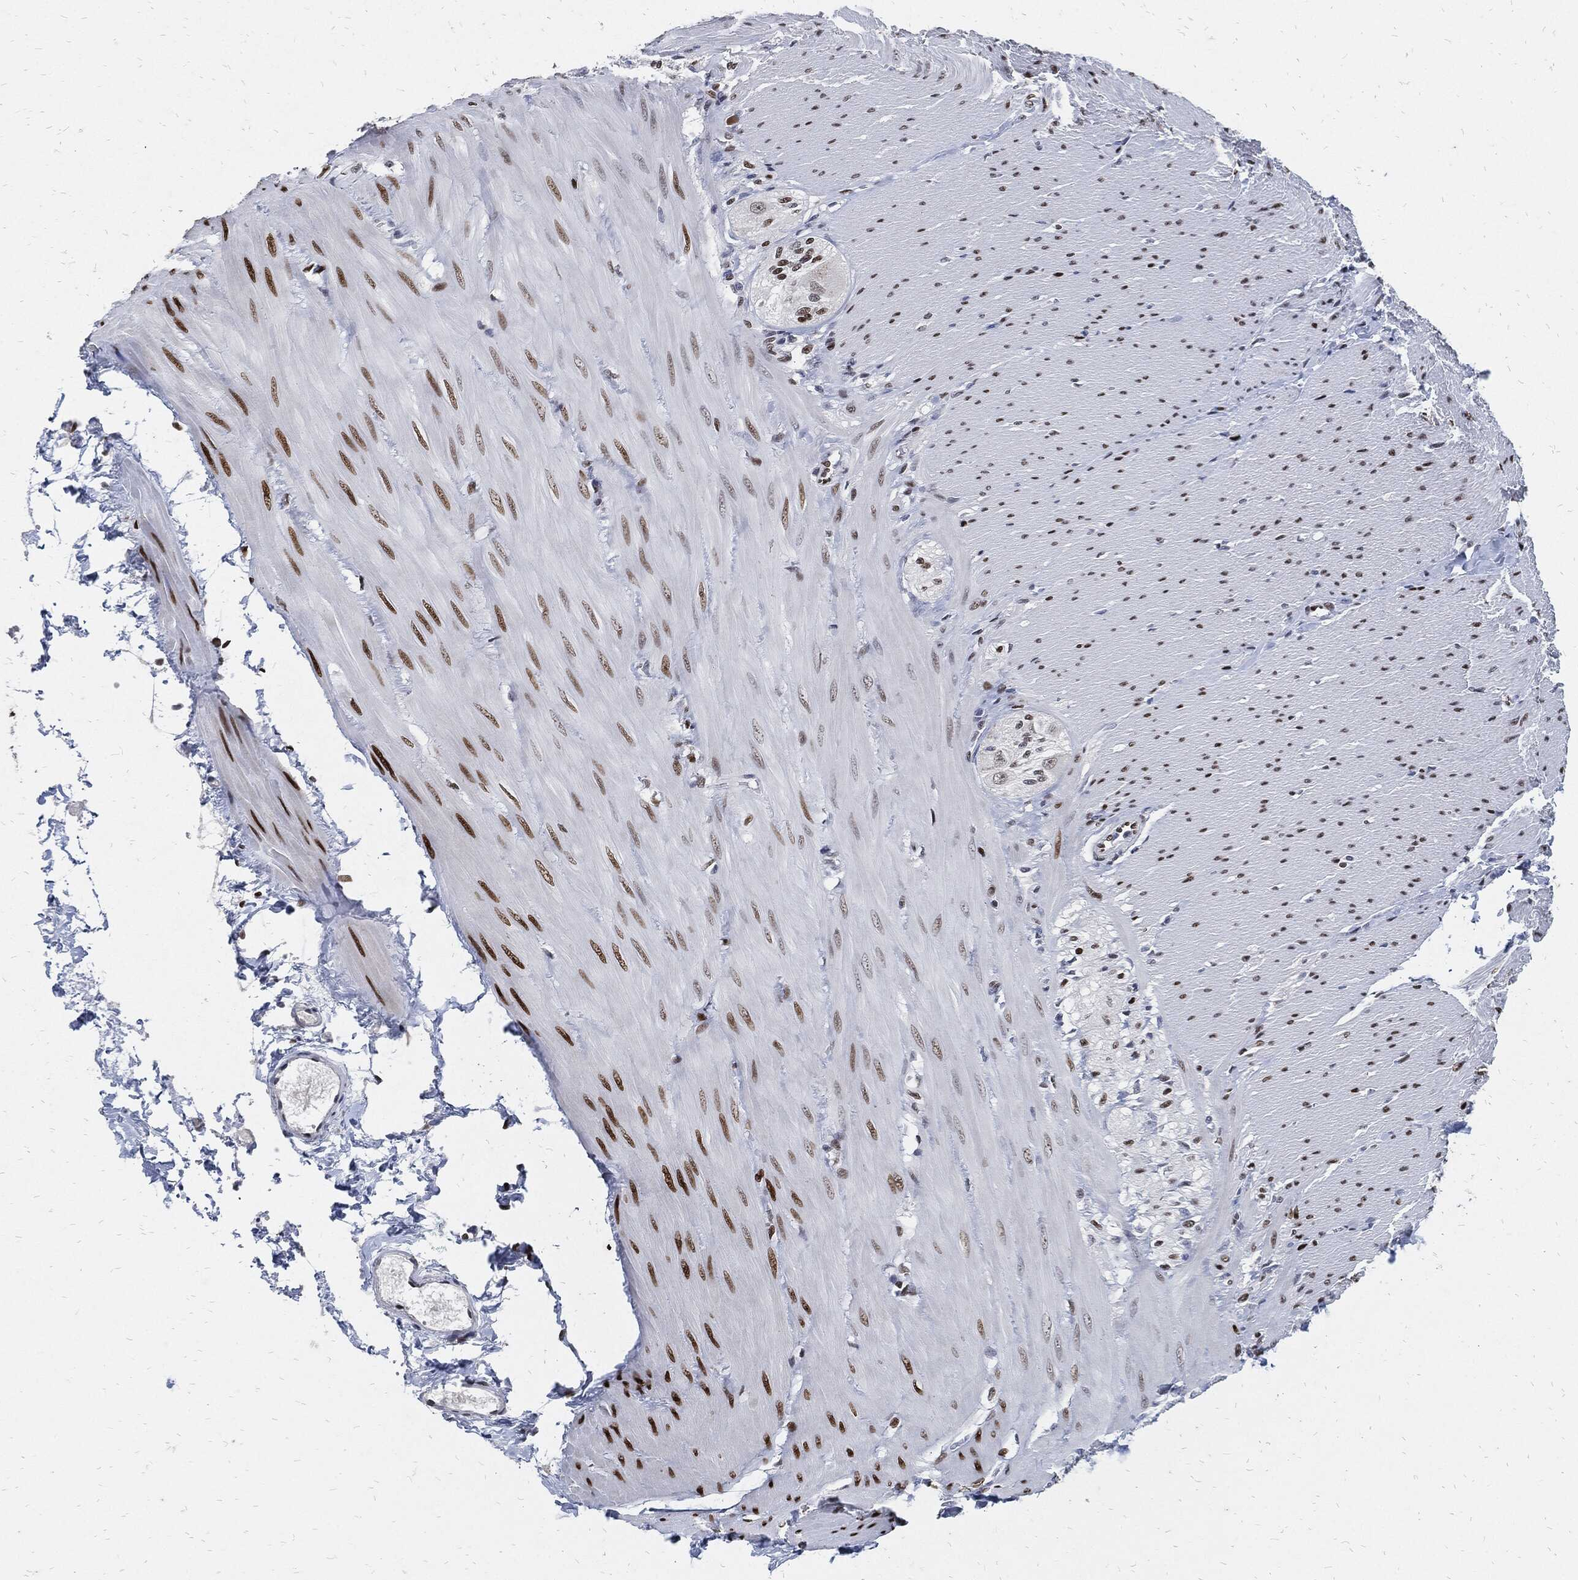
{"staining": {"intensity": "negative", "quantity": "none", "location": "none"}, "tissue": "soft tissue", "cell_type": "Fibroblasts", "image_type": "normal", "snomed": [{"axis": "morphology", "description": "Normal tissue, NOS"}, {"axis": "topography", "description": "Smooth muscle"}, {"axis": "topography", "description": "Duodenum"}, {"axis": "topography", "description": "Peripheral nerve tissue"}], "caption": "This is a micrograph of immunohistochemistry (IHC) staining of benign soft tissue, which shows no positivity in fibroblasts. Brightfield microscopy of immunohistochemistry (IHC) stained with DAB (brown) and hematoxylin (blue), captured at high magnification.", "gene": "JUN", "patient": {"sex": "female", "age": 61}}